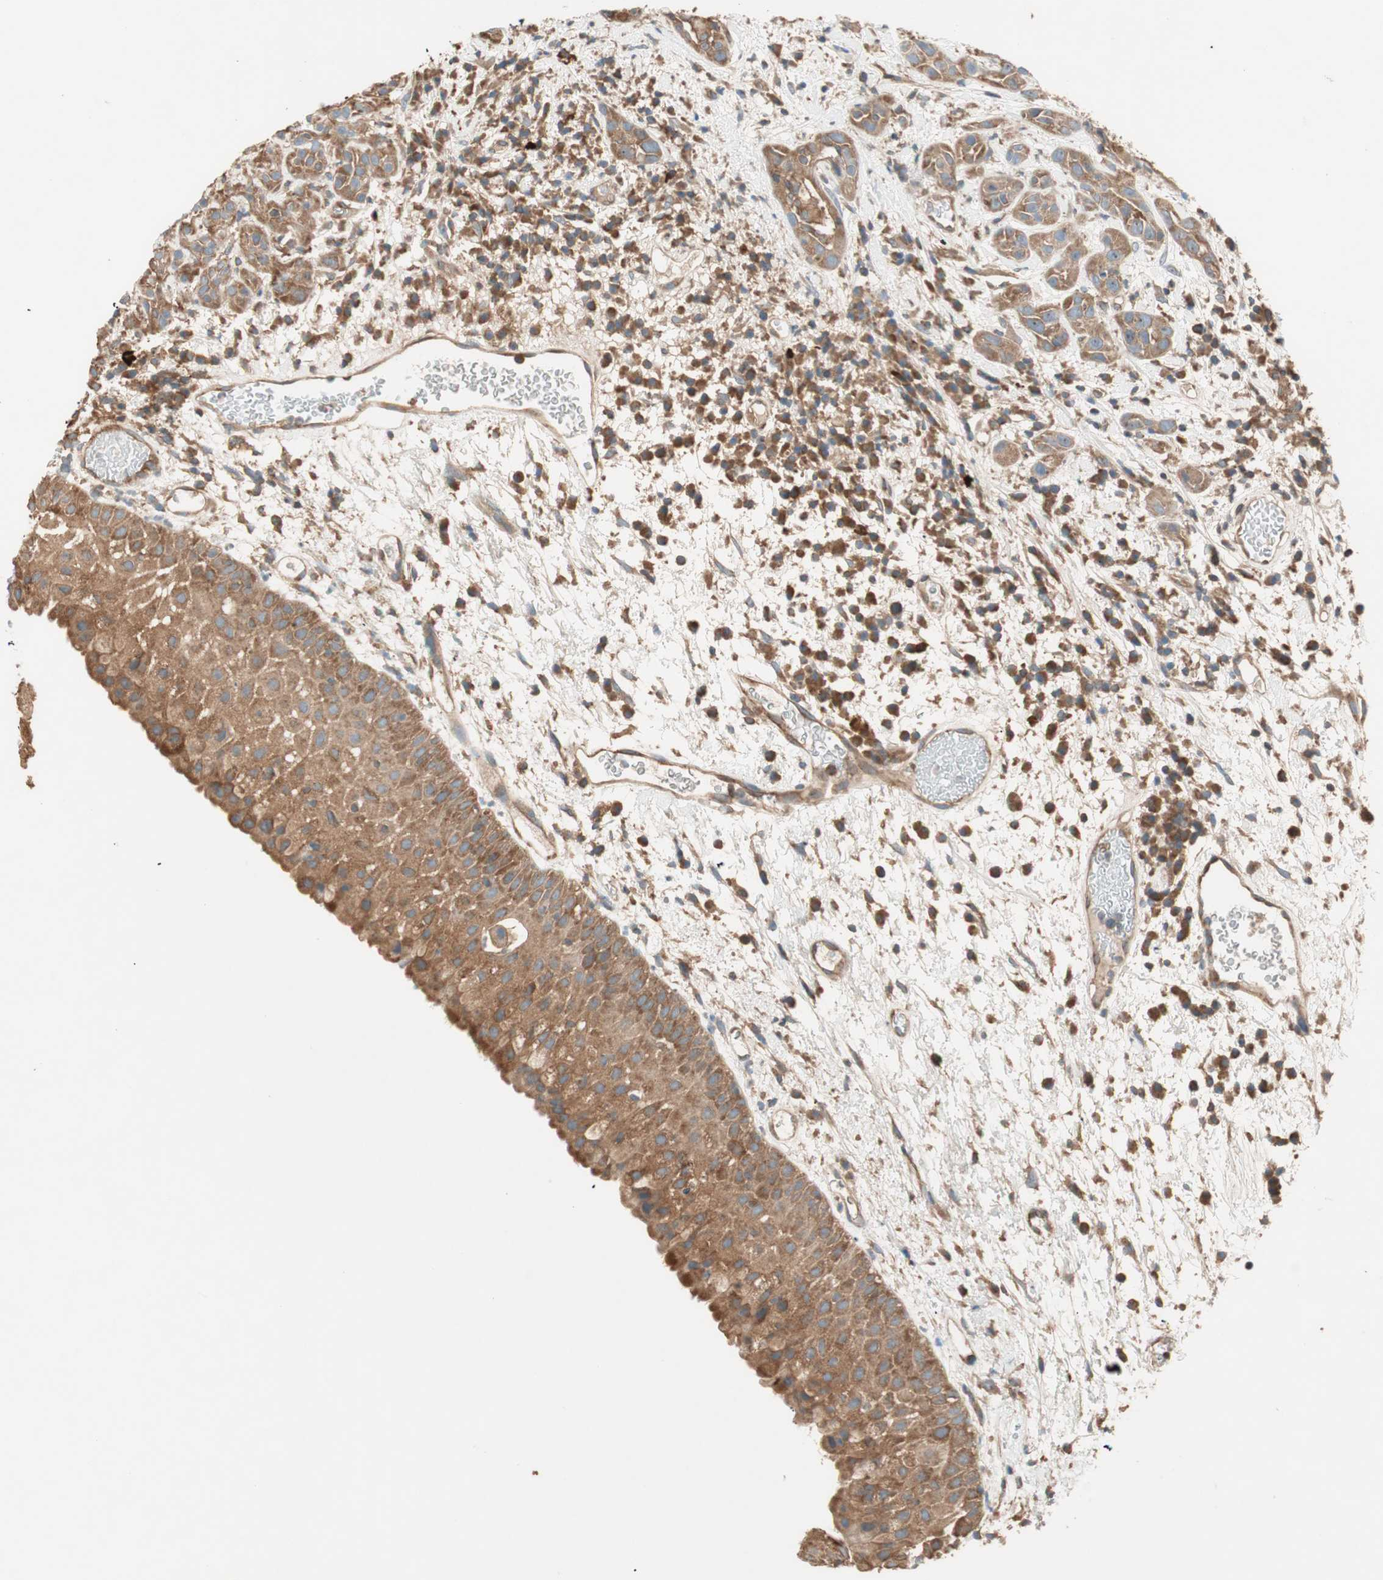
{"staining": {"intensity": "moderate", "quantity": ">75%", "location": "cytoplasmic/membranous"}, "tissue": "head and neck cancer", "cell_type": "Tumor cells", "image_type": "cancer", "snomed": [{"axis": "morphology", "description": "Squamous cell carcinoma, NOS"}, {"axis": "topography", "description": "Head-Neck"}], "caption": "The immunohistochemical stain shows moderate cytoplasmic/membranous expression in tumor cells of head and neck cancer (squamous cell carcinoma) tissue.", "gene": "CC2D1A", "patient": {"sex": "male", "age": 62}}